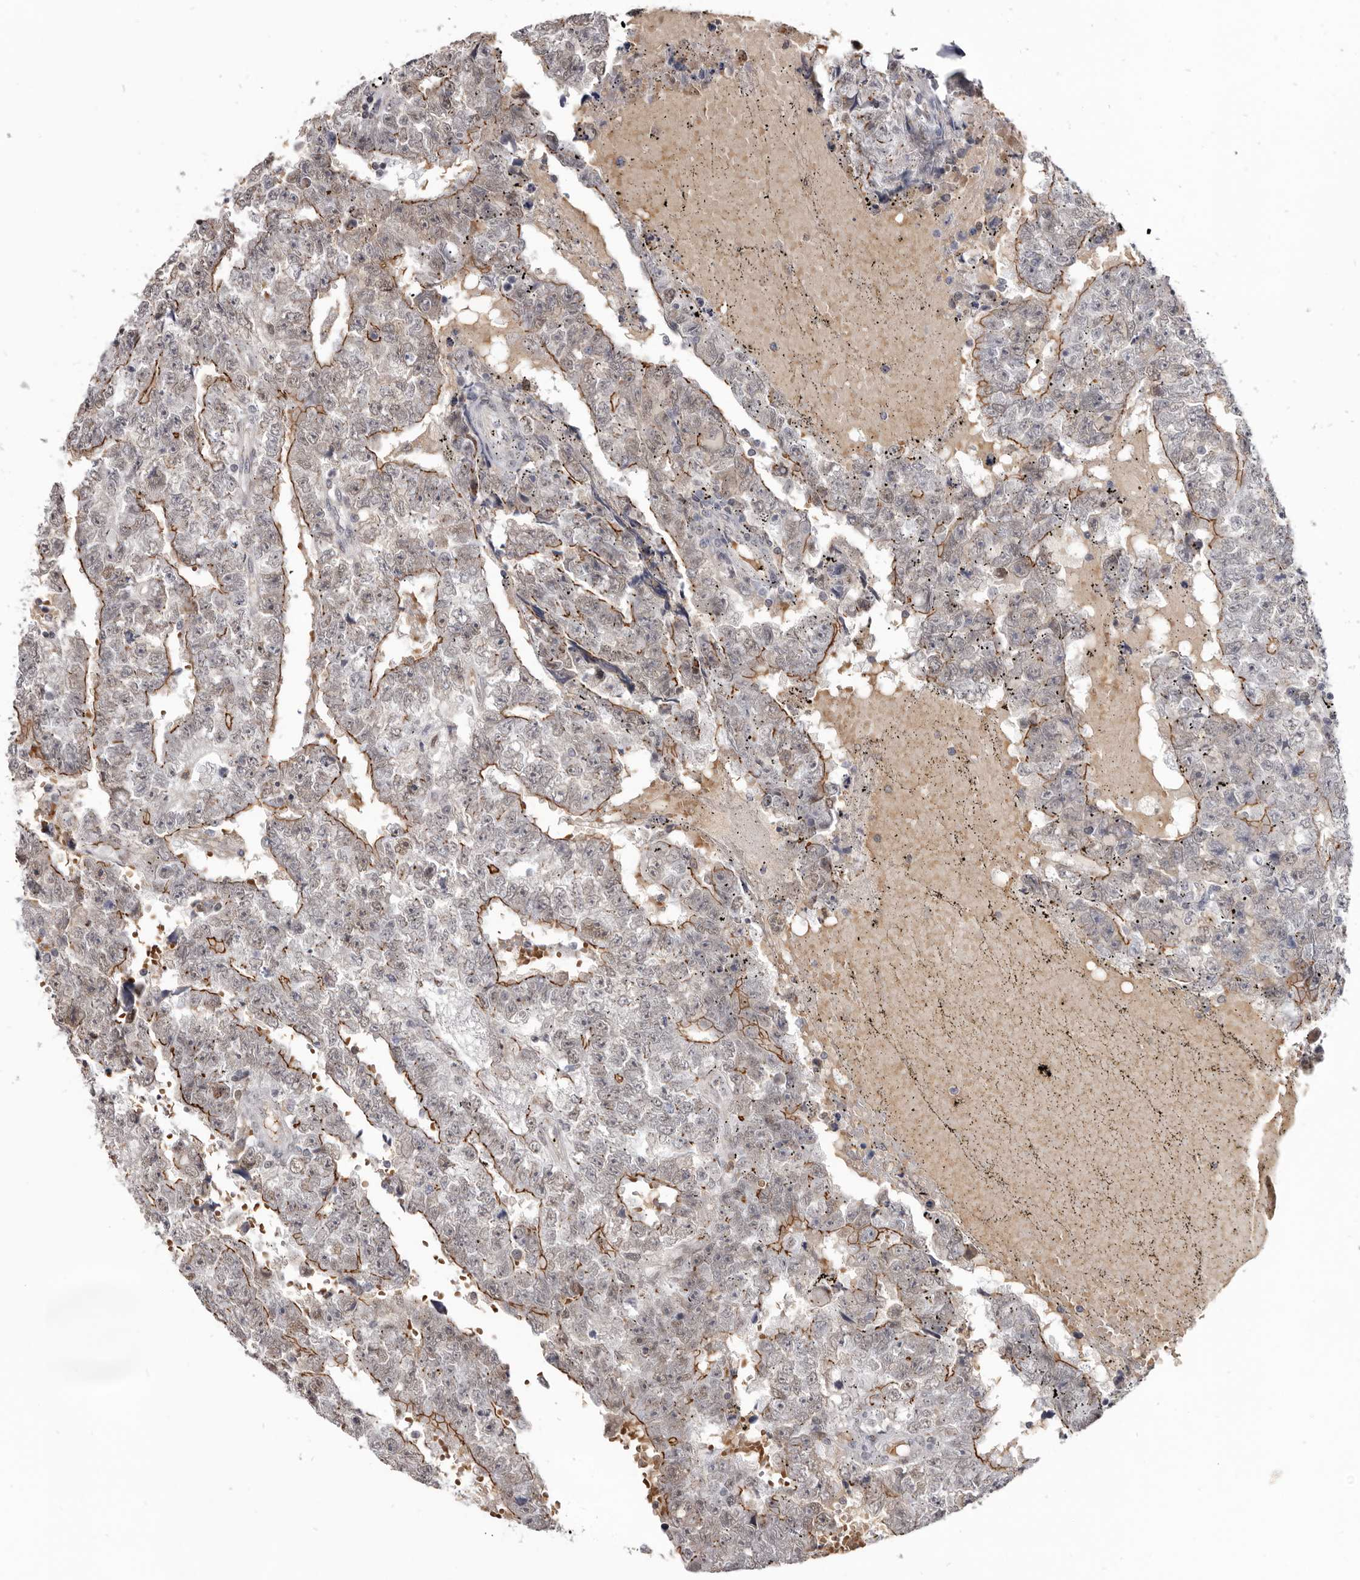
{"staining": {"intensity": "moderate", "quantity": "25%-75%", "location": "cytoplasmic/membranous"}, "tissue": "testis cancer", "cell_type": "Tumor cells", "image_type": "cancer", "snomed": [{"axis": "morphology", "description": "Carcinoma, Embryonal, NOS"}, {"axis": "topography", "description": "Testis"}], "caption": "Immunohistochemical staining of human testis cancer (embryonal carcinoma) exhibits moderate cytoplasmic/membranous protein positivity in approximately 25%-75% of tumor cells.", "gene": "CGN", "patient": {"sex": "male", "age": 25}}